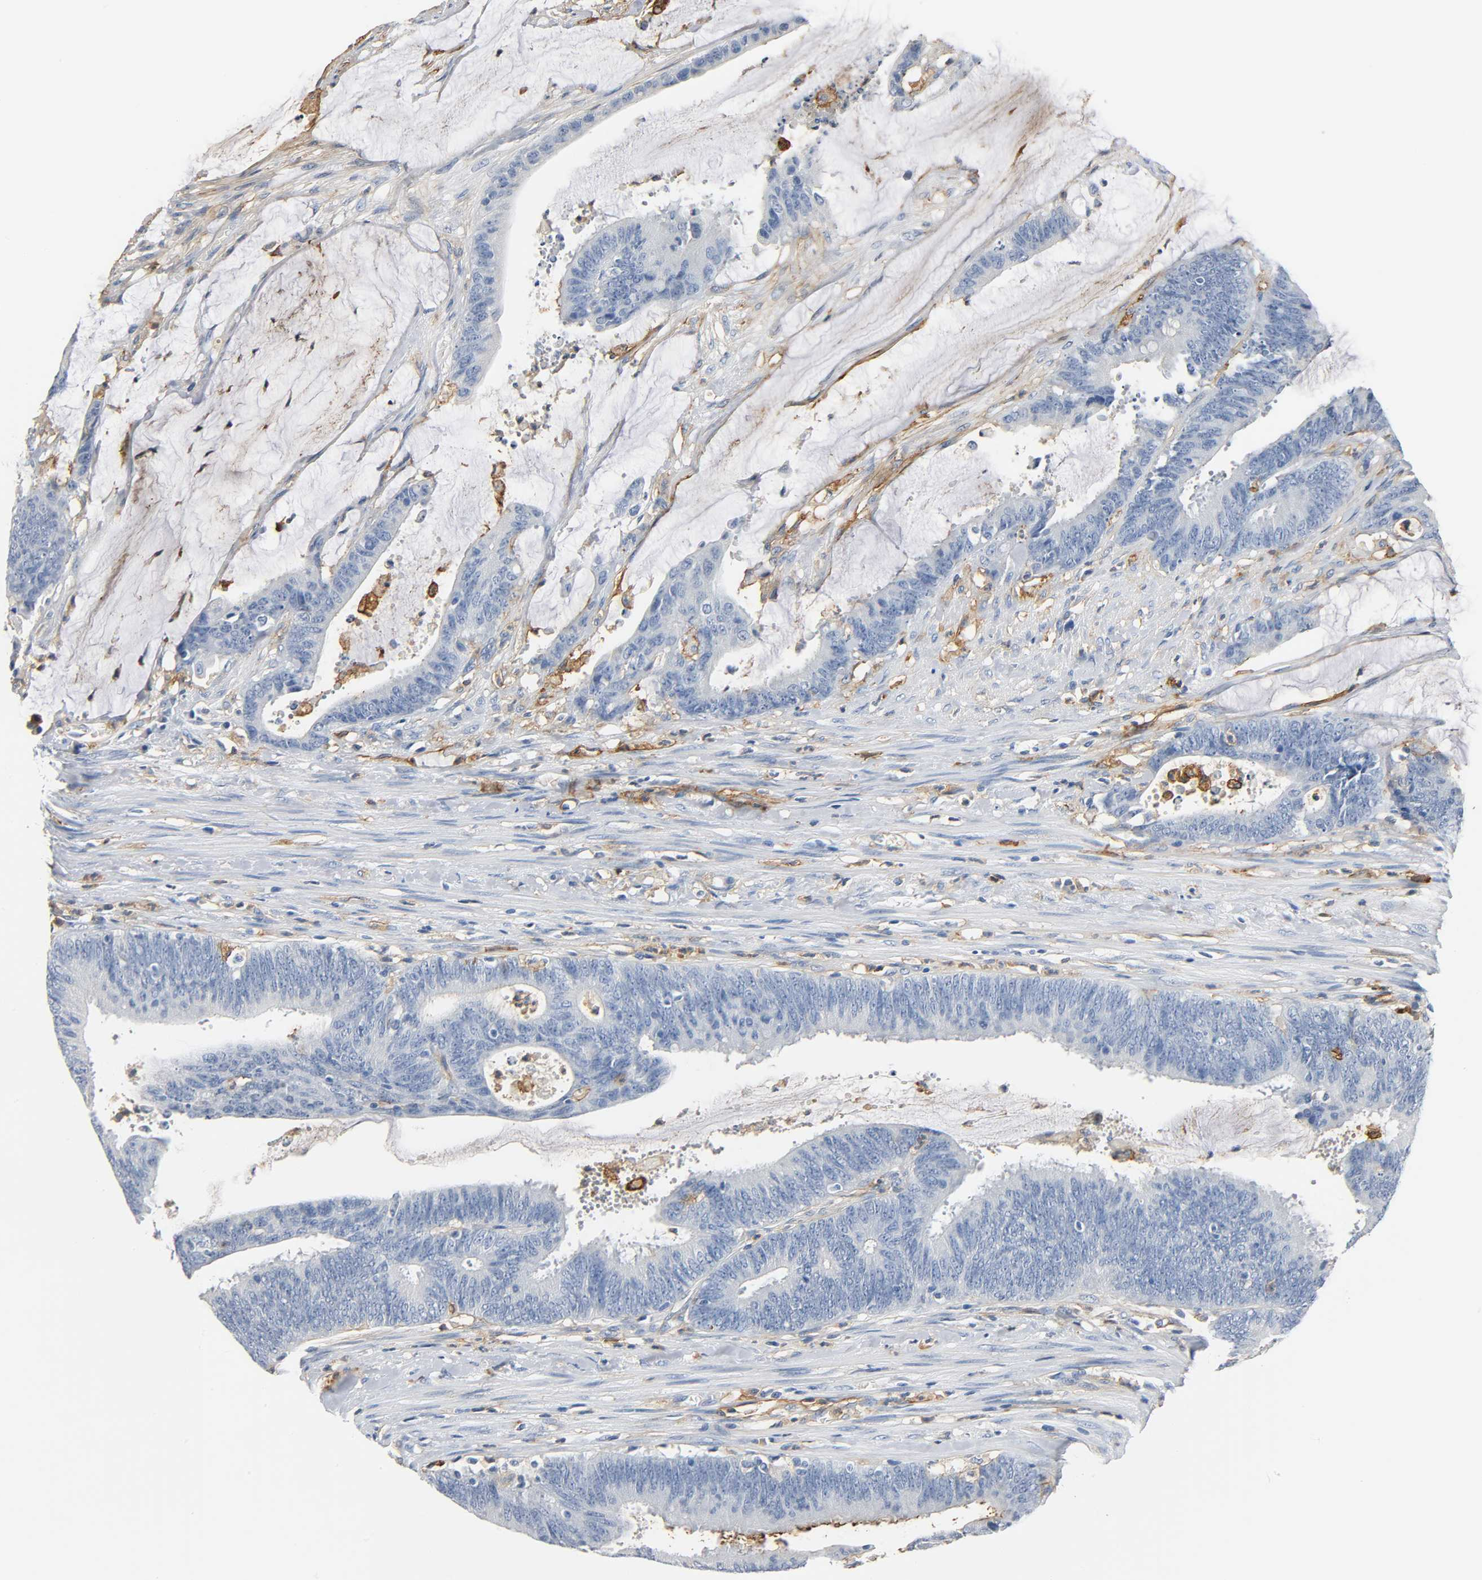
{"staining": {"intensity": "negative", "quantity": "none", "location": "none"}, "tissue": "colorectal cancer", "cell_type": "Tumor cells", "image_type": "cancer", "snomed": [{"axis": "morphology", "description": "Adenocarcinoma, NOS"}, {"axis": "topography", "description": "Rectum"}], "caption": "IHC image of neoplastic tissue: adenocarcinoma (colorectal) stained with DAB reveals no significant protein positivity in tumor cells.", "gene": "ANPEP", "patient": {"sex": "female", "age": 66}}